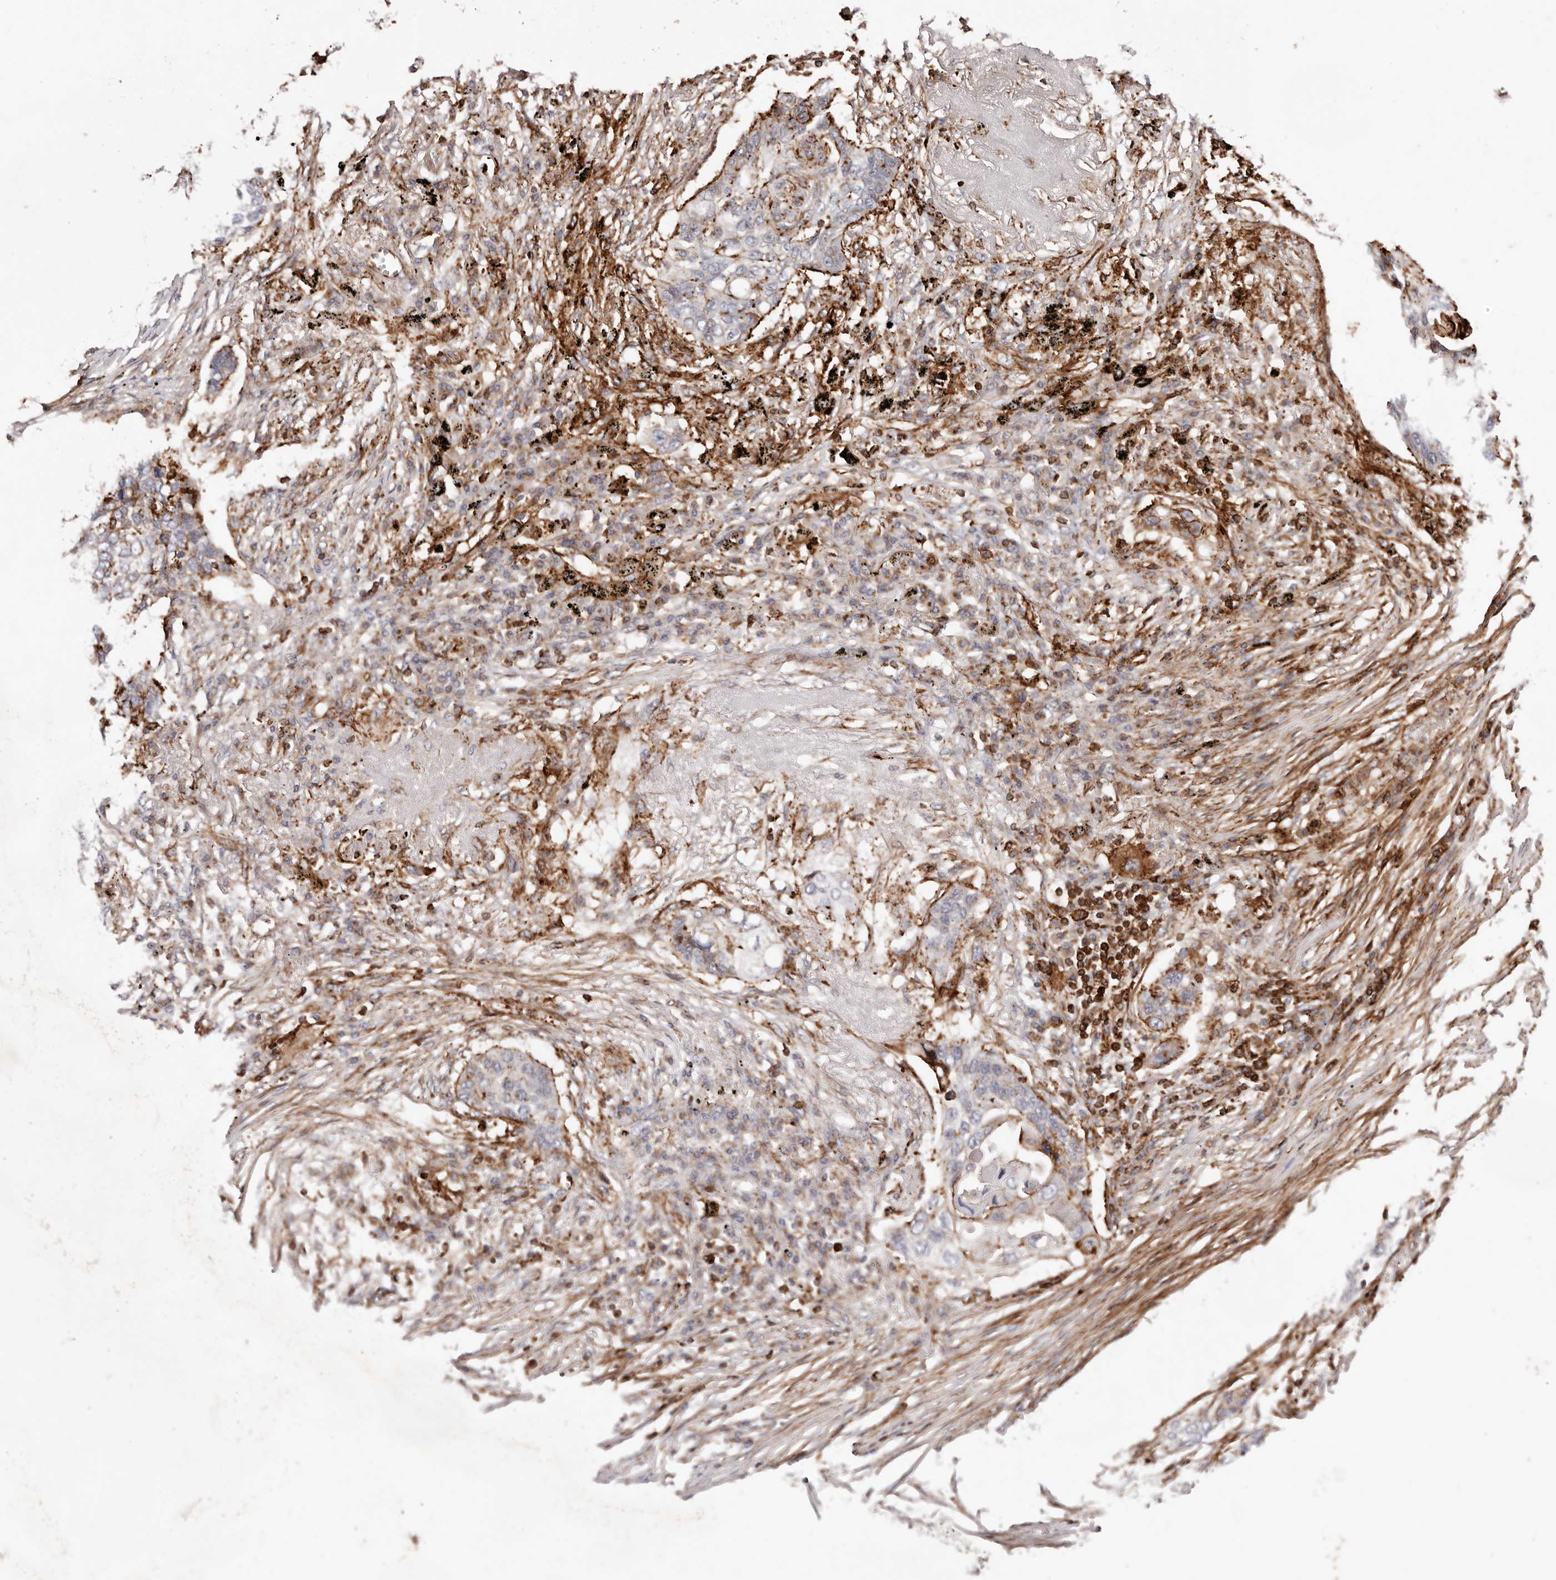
{"staining": {"intensity": "moderate", "quantity": "<25%", "location": "cytoplasmic/membranous"}, "tissue": "lung cancer", "cell_type": "Tumor cells", "image_type": "cancer", "snomed": [{"axis": "morphology", "description": "Squamous cell carcinoma, NOS"}, {"axis": "topography", "description": "Lung"}], "caption": "Protein staining of lung cancer (squamous cell carcinoma) tissue displays moderate cytoplasmic/membranous staining in approximately <25% of tumor cells.", "gene": "PTPN22", "patient": {"sex": "female", "age": 63}}